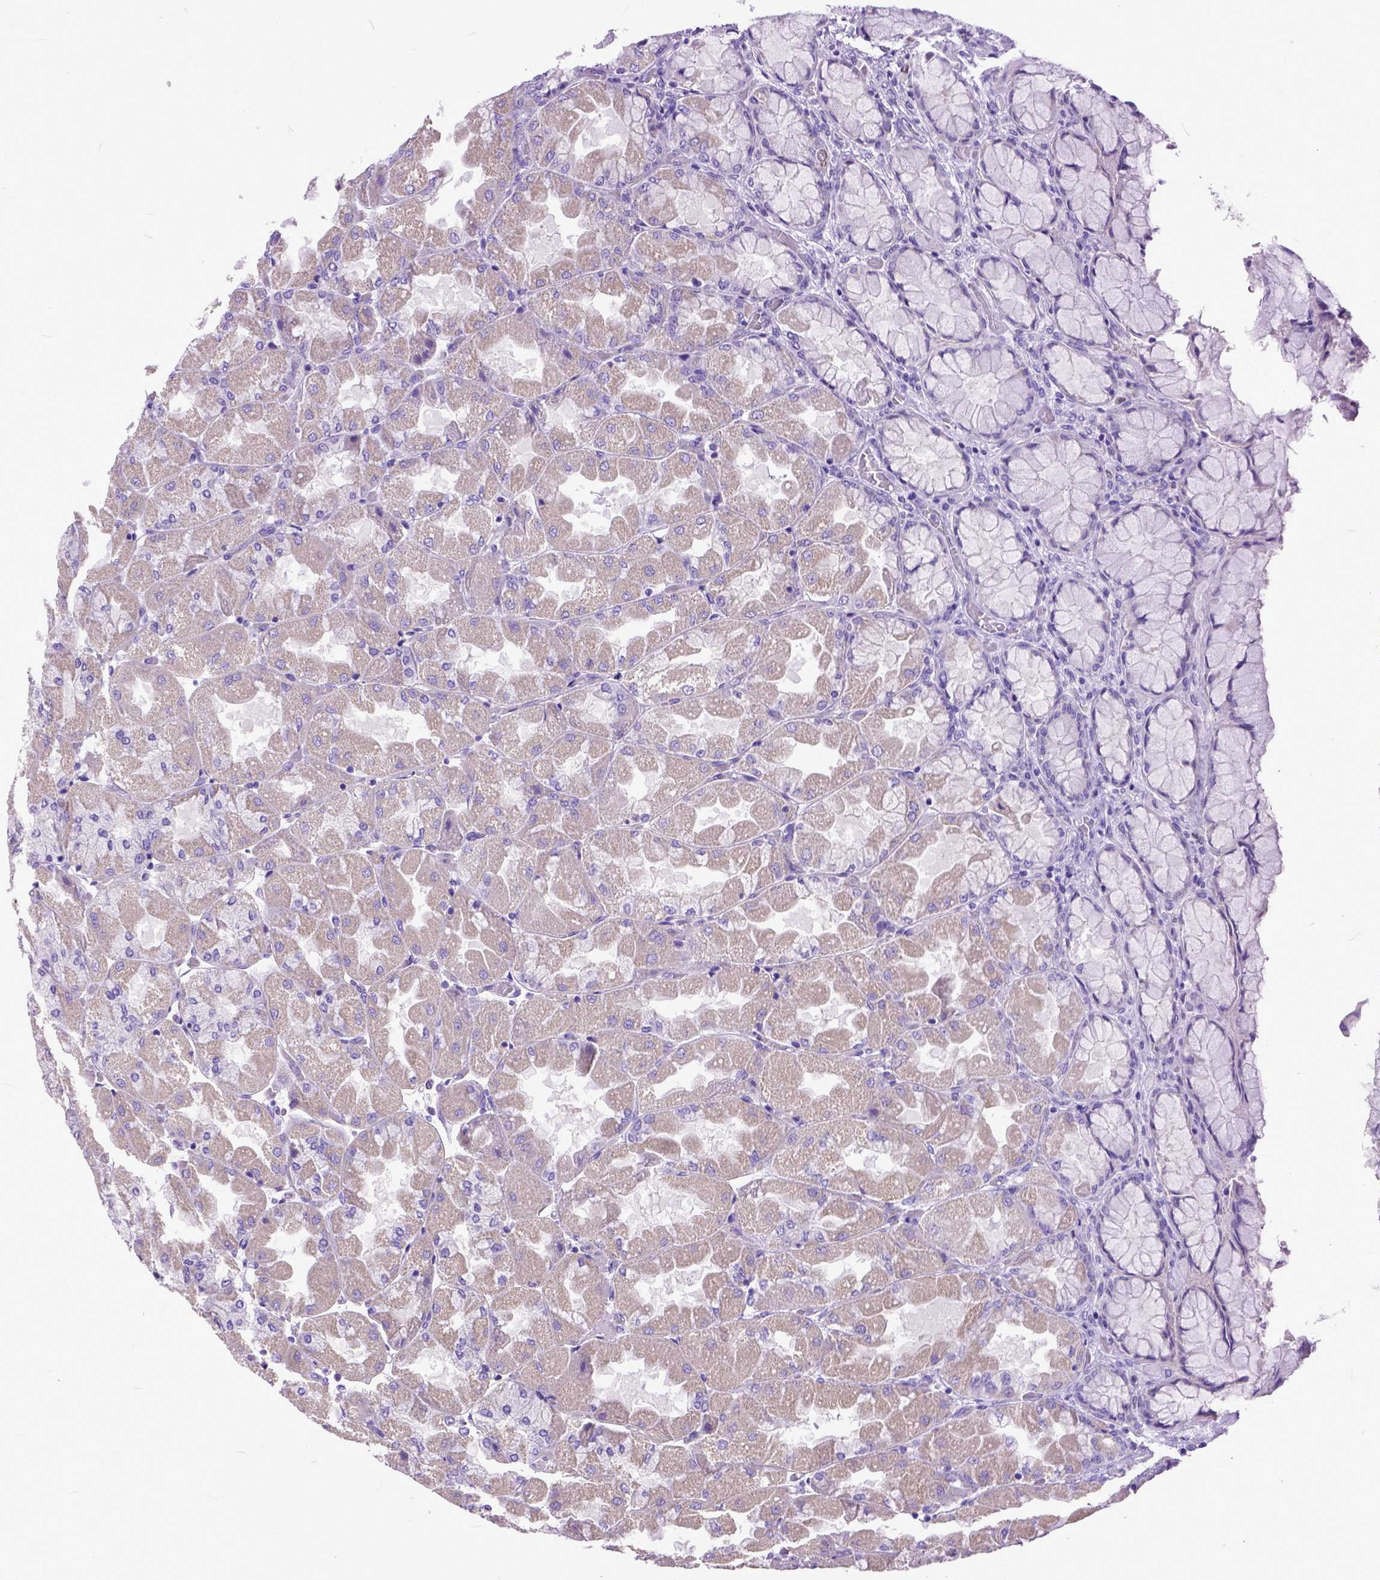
{"staining": {"intensity": "weak", "quantity": "25%-75%", "location": "cytoplasmic/membranous"}, "tissue": "stomach", "cell_type": "Glandular cells", "image_type": "normal", "snomed": [{"axis": "morphology", "description": "Normal tissue, NOS"}, {"axis": "topography", "description": "Stomach"}], "caption": "Protein staining of normal stomach shows weak cytoplasmic/membranous expression in about 25%-75% of glandular cells.", "gene": "CRB1", "patient": {"sex": "female", "age": 61}}